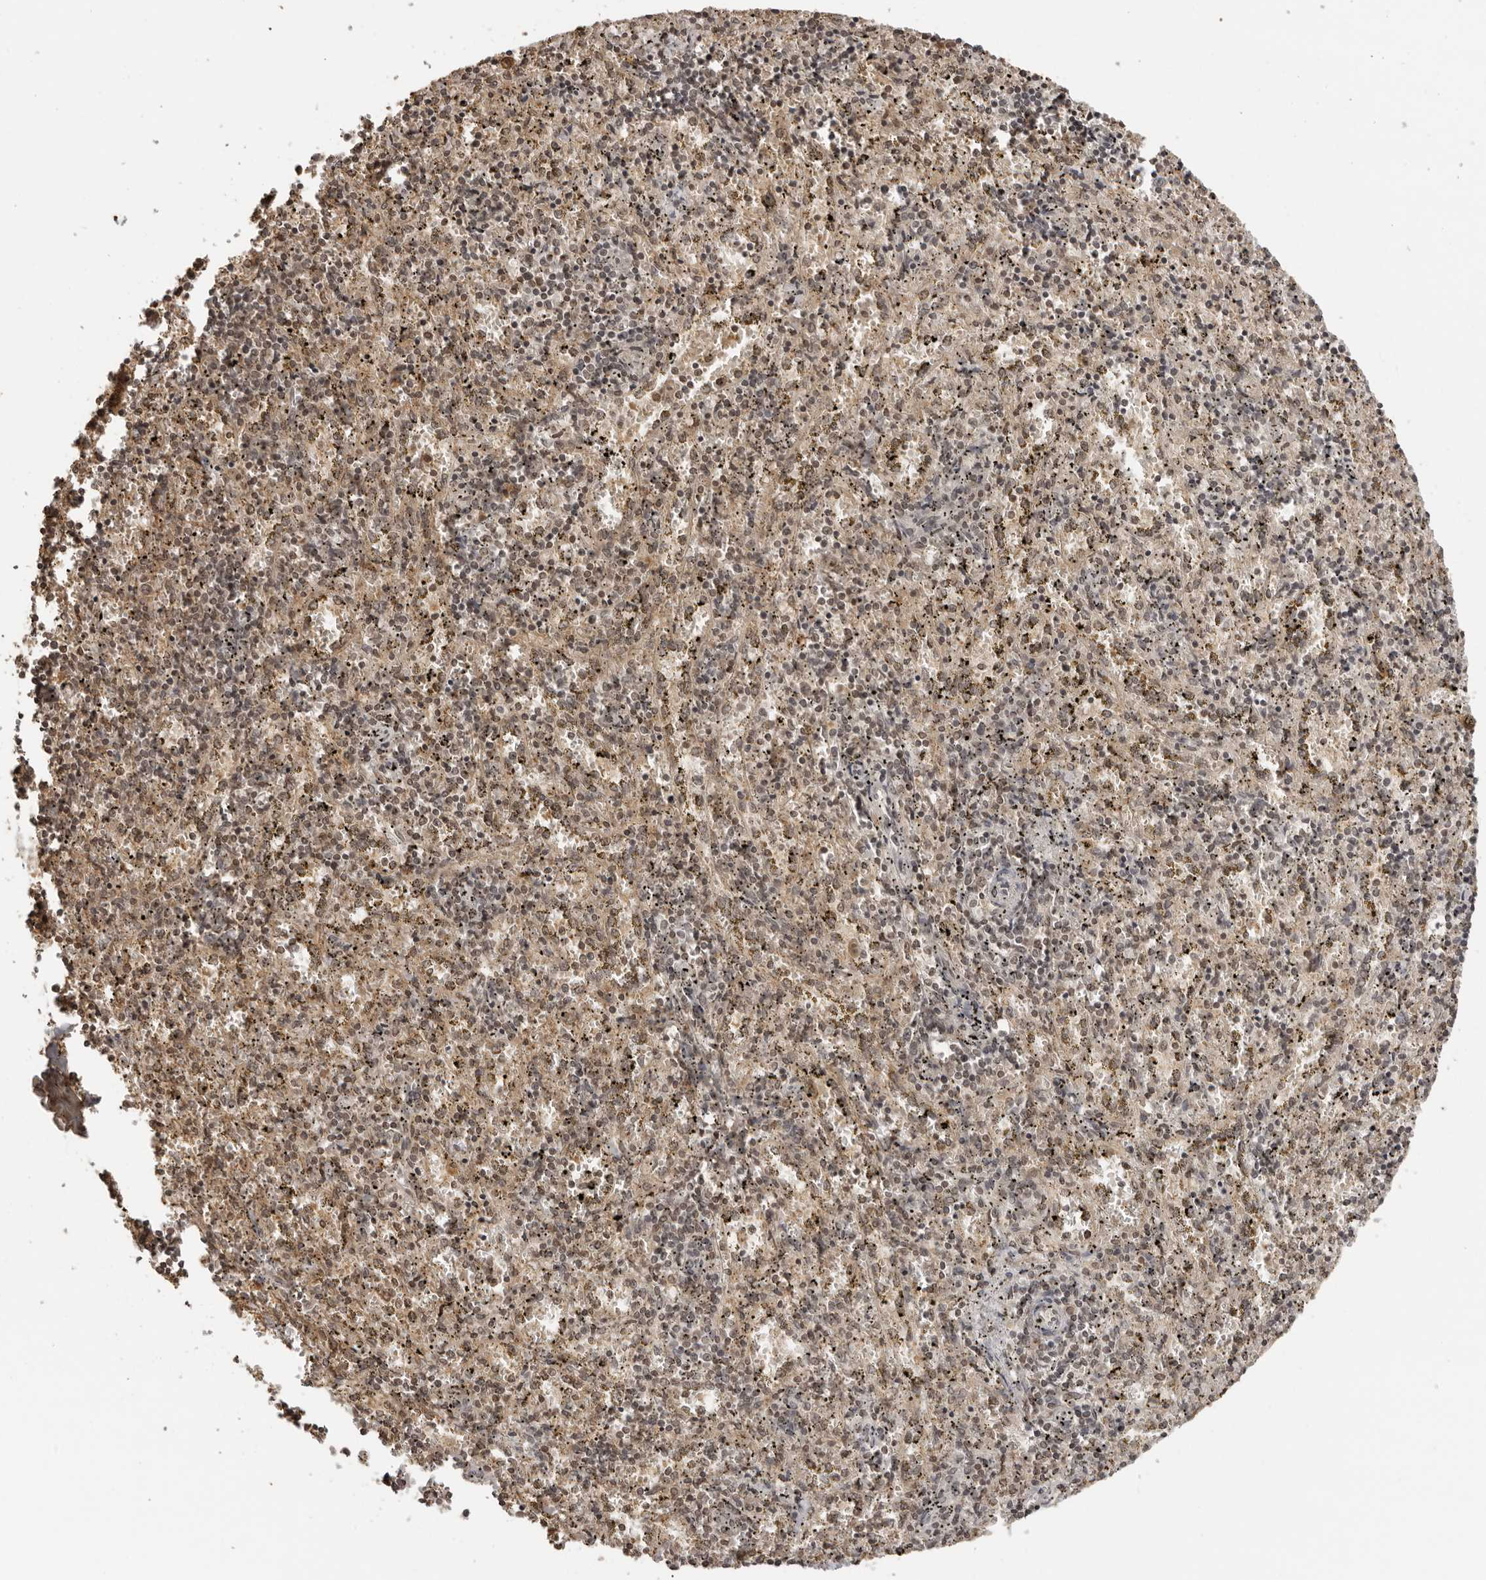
{"staining": {"intensity": "moderate", "quantity": "25%-75%", "location": "nuclear"}, "tissue": "spleen", "cell_type": "Cells in red pulp", "image_type": "normal", "snomed": [{"axis": "morphology", "description": "Normal tissue, NOS"}, {"axis": "topography", "description": "Spleen"}], "caption": "Spleen stained for a protein reveals moderate nuclear positivity in cells in red pulp. (brown staining indicates protein expression, while blue staining denotes nuclei).", "gene": "IKBKE", "patient": {"sex": "male", "age": 11}}